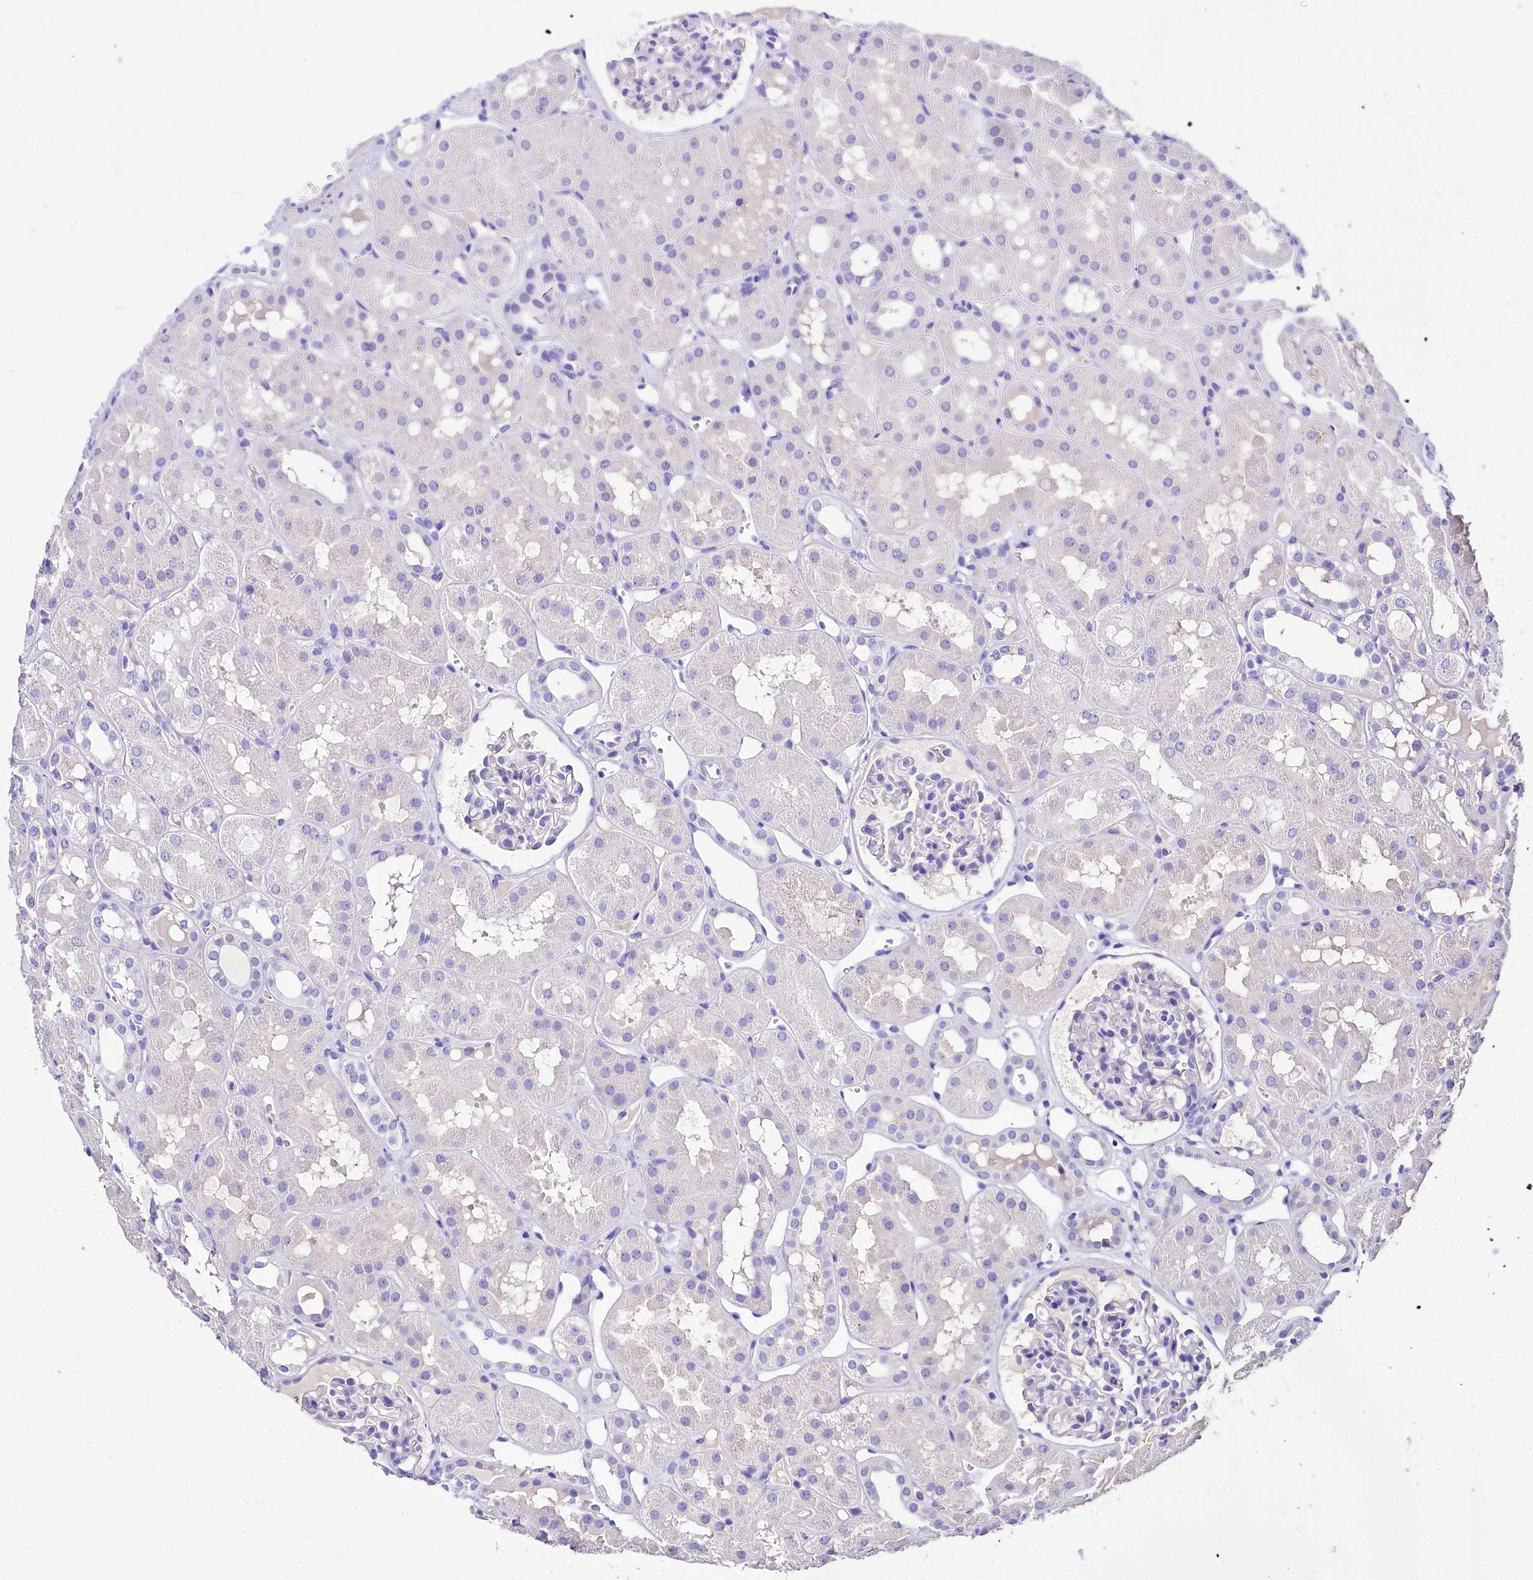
{"staining": {"intensity": "negative", "quantity": "none", "location": "none"}, "tissue": "kidney", "cell_type": "Cells in glomeruli", "image_type": "normal", "snomed": [{"axis": "morphology", "description": "Normal tissue, NOS"}, {"axis": "topography", "description": "Kidney"}], "caption": "Kidney stained for a protein using IHC displays no staining cells in glomeruli.", "gene": "A2ML1", "patient": {"sex": "male", "age": 16}}